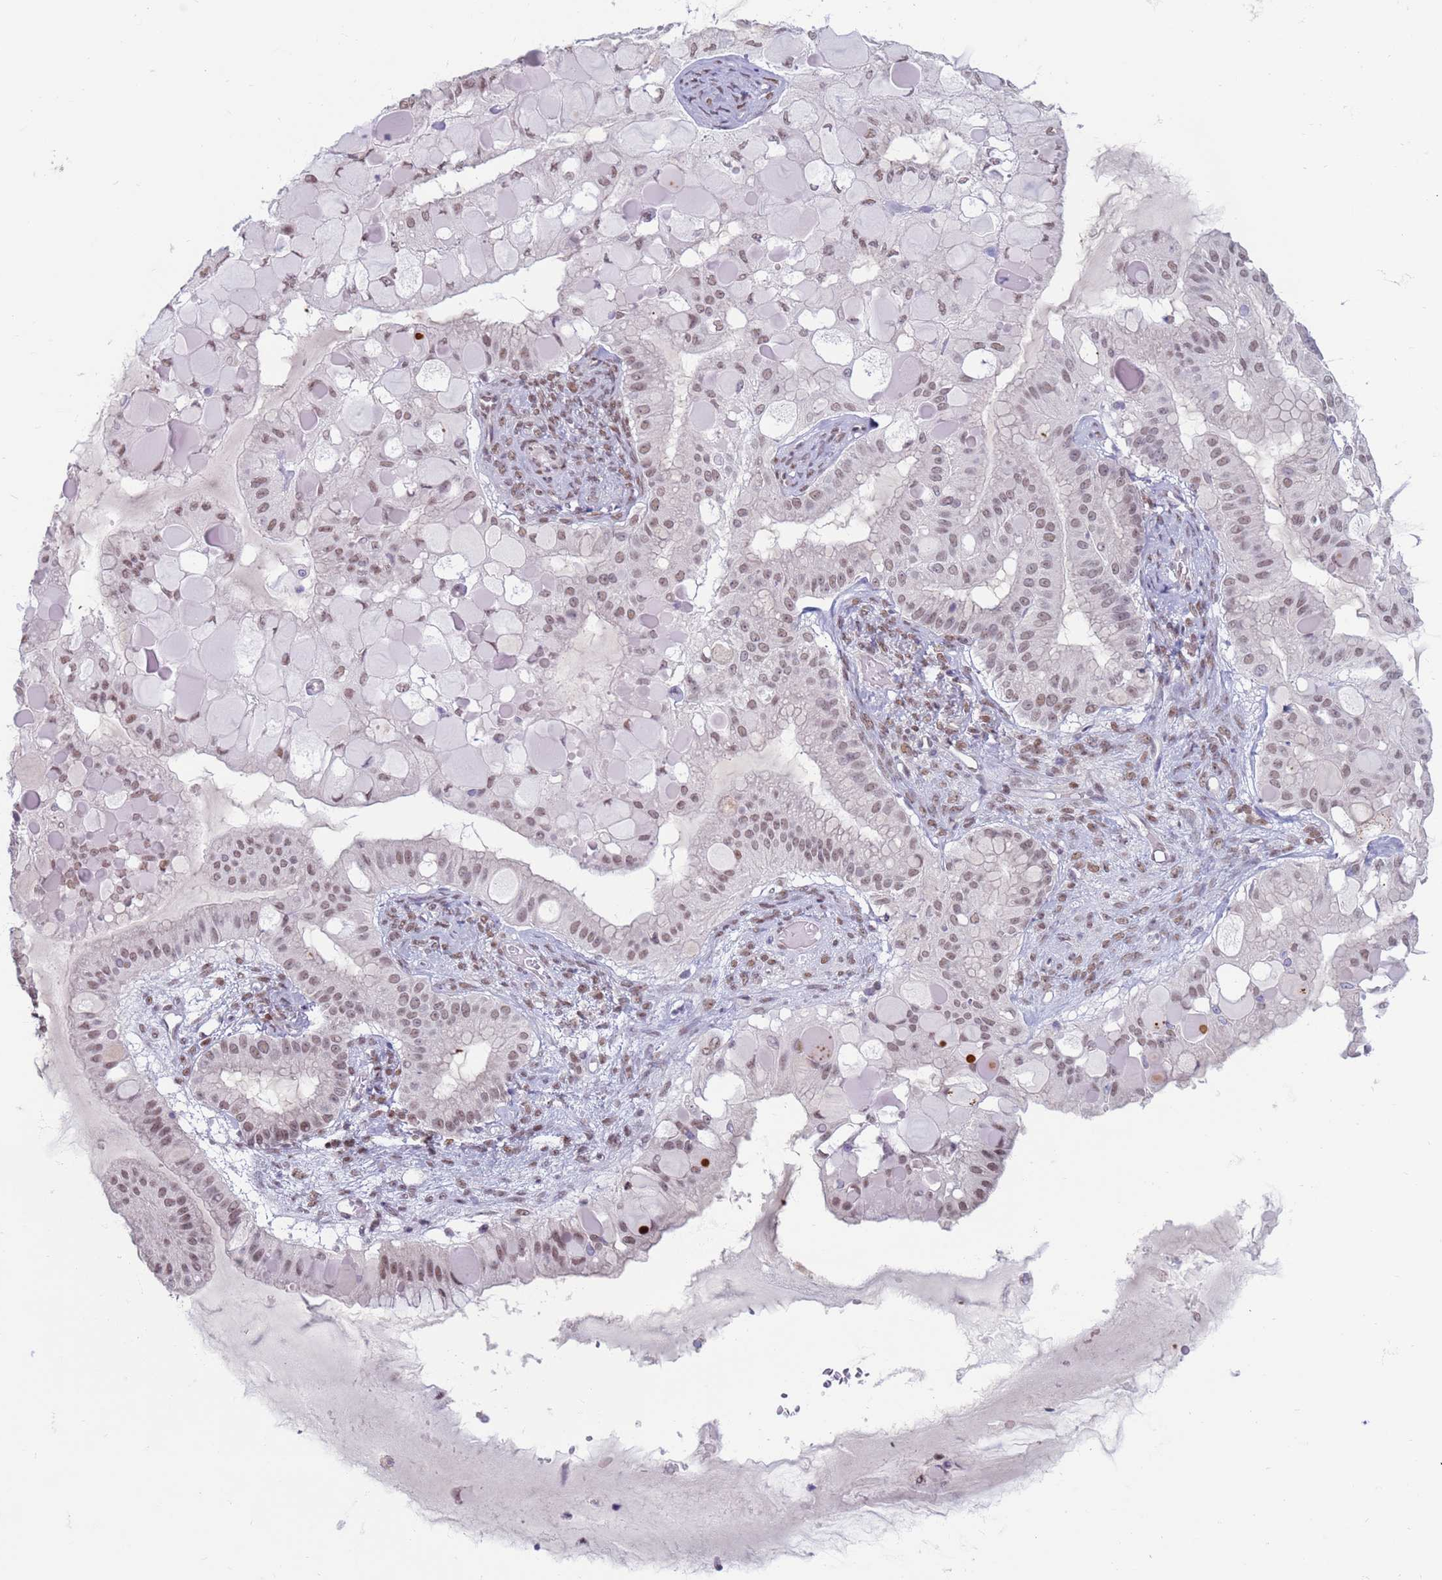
{"staining": {"intensity": "weak", "quantity": ">75%", "location": "nuclear"}, "tissue": "ovarian cancer", "cell_type": "Tumor cells", "image_type": "cancer", "snomed": [{"axis": "morphology", "description": "Cystadenocarcinoma, mucinous, NOS"}, {"axis": "topography", "description": "Ovary"}], "caption": "Protein expression analysis of ovarian mucinous cystadenocarcinoma shows weak nuclear expression in approximately >75% of tumor cells.", "gene": "SAE1", "patient": {"sex": "female", "age": 61}}